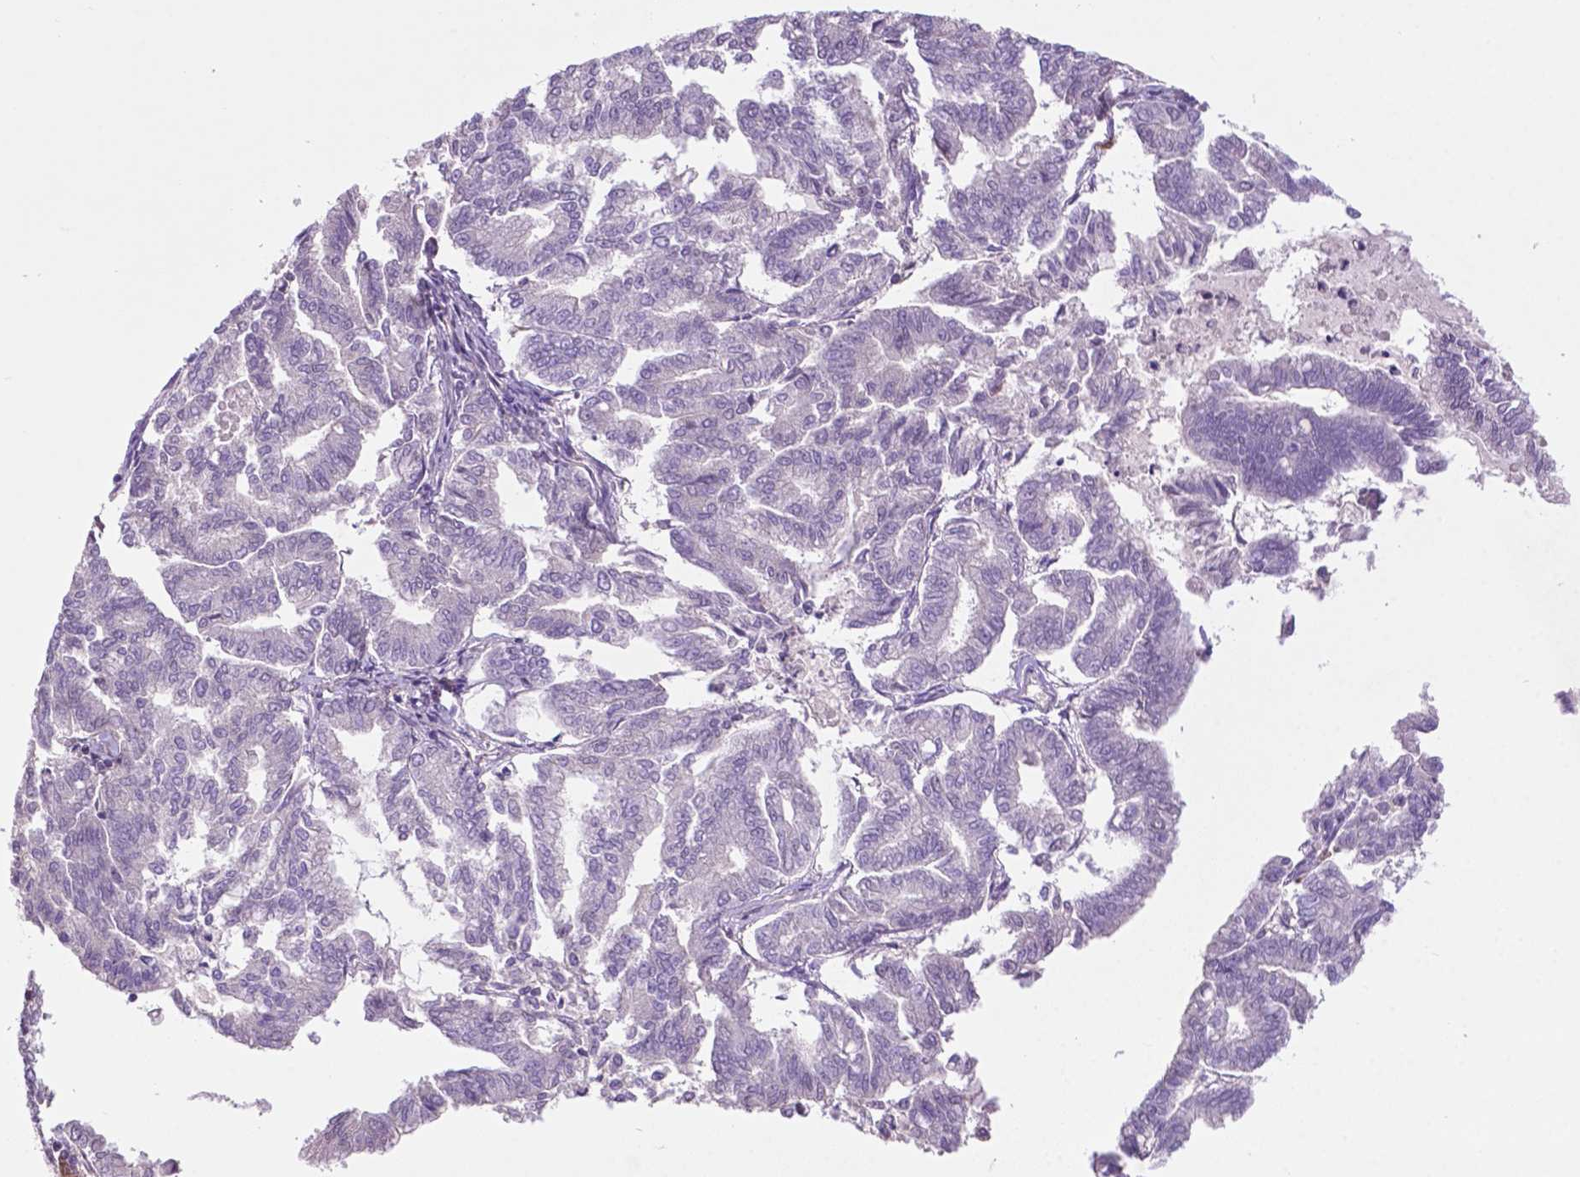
{"staining": {"intensity": "negative", "quantity": "none", "location": "none"}, "tissue": "endometrial cancer", "cell_type": "Tumor cells", "image_type": "cancer", "snomed": [{"axis": "morphology", "description": "Adenocarcinoma, NOS"}, {"axis": "topography", "description": "Endometrium"}], "caption": "Endometrial adenocarcinoma was stained to show a protein in brown. There is no significant positivity in tumor cells. (Brightfield microscopy of DAB (3,3'-diaminobenzidine) IHC at high magnification).", "gene": "BMP4", "patient": {"sex": "female", "age": 79}}